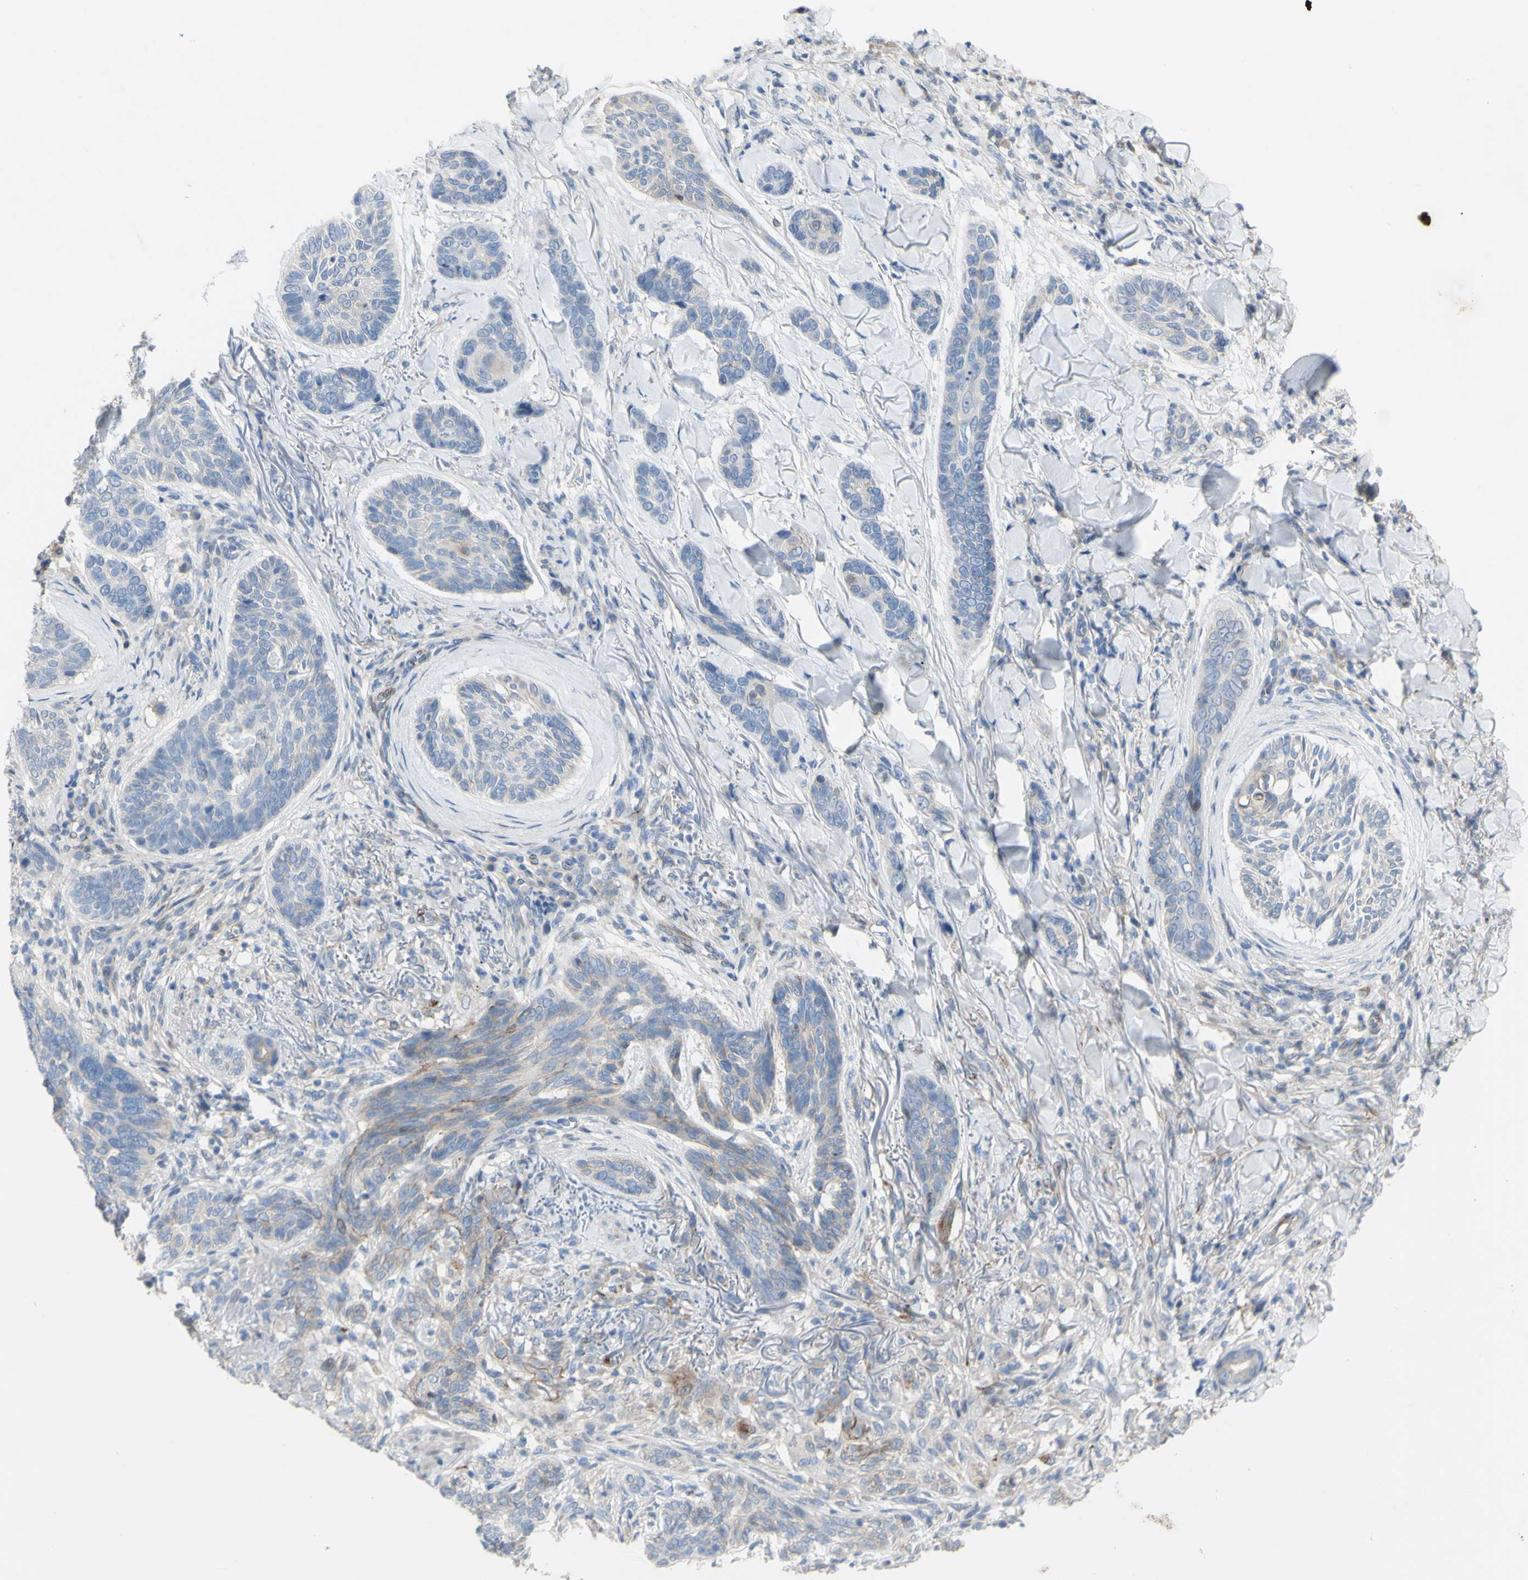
{"staining": {"intensity": "weak", "quantity": "<25%", "location": "cytoplasmic/membranous"}, "tissue": "skin cancer", "cell_type": "Tumor cells", "image_type": "cancer", "snomed": [{"axis": "morphology", "description": "Basal cell carcinoma"}, {"axis": "topography", "description": "Skin"}], "caption": "Immunohistochemistry histopathology image of neoplastic tissue: skin cancer stained with DAB reveals no significant protein staining in tumor cells. (DAB (3,3'-diaminobenzidine) IHC, high magnification).", "gene": "CDCP1", "patient": {"sex": "male", "age": 43}}